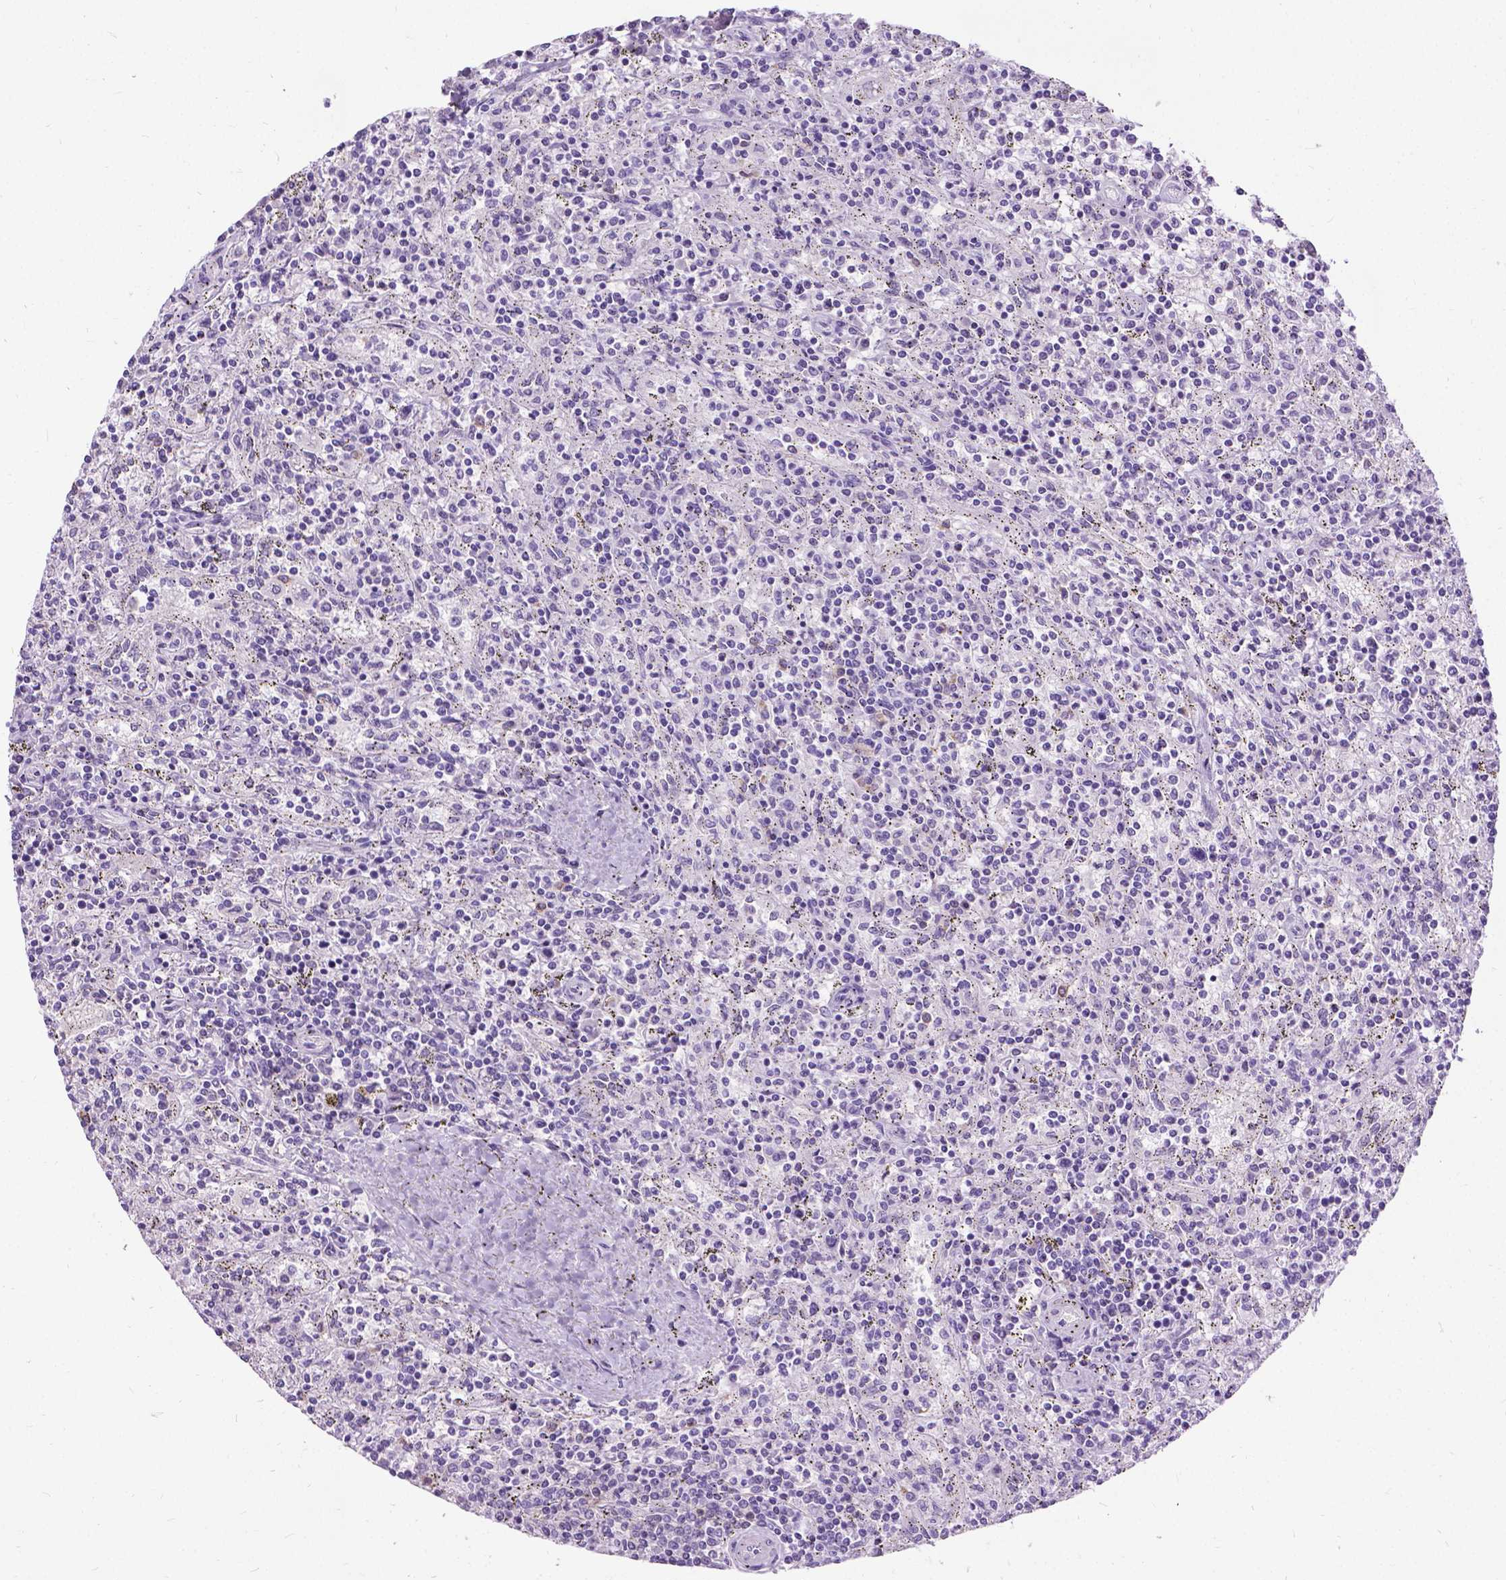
{"staining": {"intensity": "negative", "quantity": "none", "location": "none"}, "tissue": "lymphoma", "cell_type": "Tumor cells", "image_type": "cancer", "snomed": [{"axis": "morphology", "description": "Malignant lymphoma, non-Hodgkin's type, Low grade"}, {"axis": "topography", "description": "Spleen"}], "caption": "IHC photomicrograph of low-grade malignant lymphoma, non-Hodgkin's type stained for a protein (brown), which exhibits no positivity in tumor cells. (Stains: DAB immunohistochemistry with hematoxylin counter stain, Microscopy: brightfield microscopy at high magnification).", "gene": "PROB1", "patient": {"sex": "male", "age": 62}}